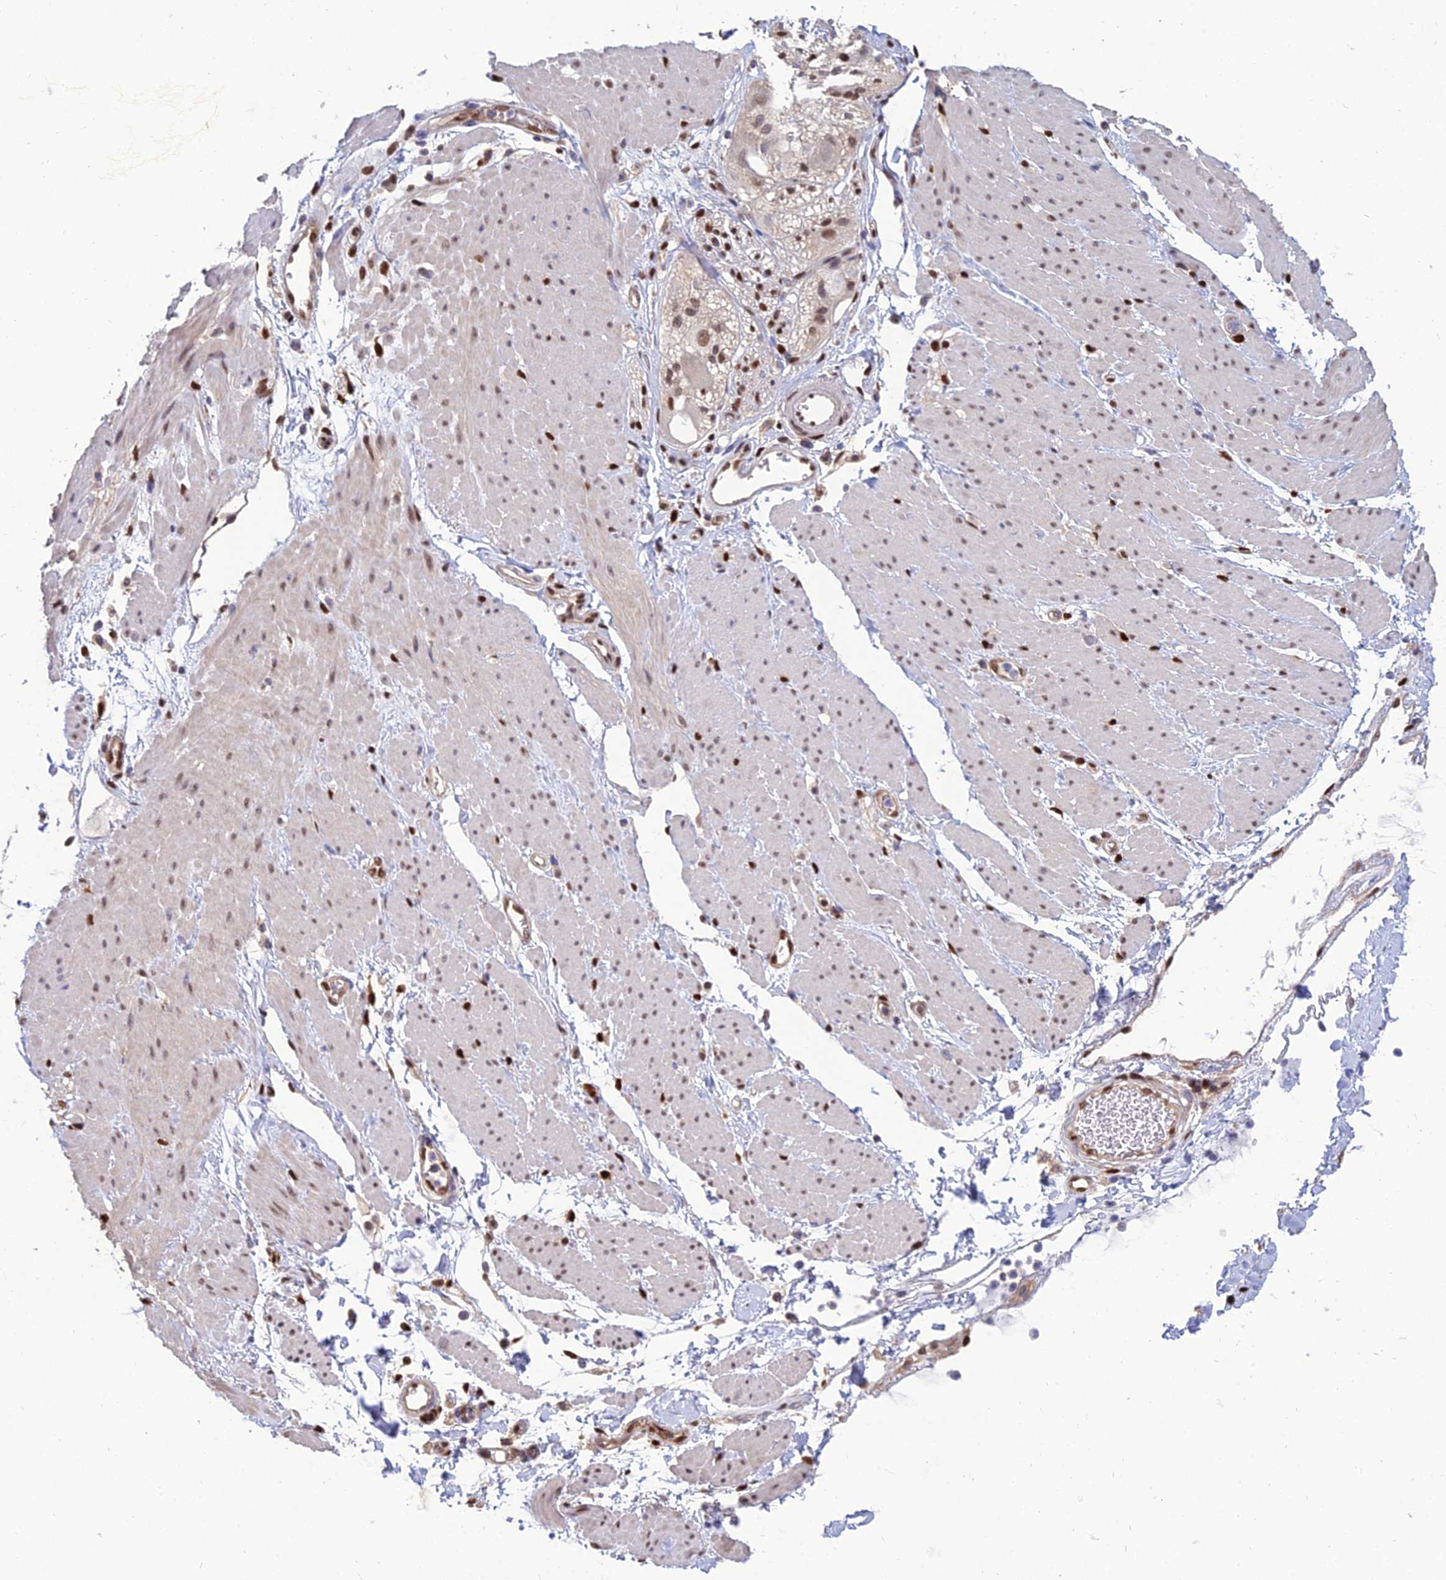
{"staining": {"intensity": "moderate", "quantity": ">75%", "location": "nuclear"}, "tissue": "soft tissue", "cell_type": "Fibroblasts", "image_type": "normal", "snomed": [{"axis": "morphology", "description": "Normal tissue, NOS"}, {"axis": "morphology", "description": "Adenocarcinoma, NOS"}, {"axis": "topography", "description": "Duodenum"}, {"axis": "topography", "description": "Peripheral nerve tissue"}], "caption": "Fibroblasts show medium levels of moderate nuclear positivity in about >75% of cells in normal human soft tissue. The staining was performed using DAB to visualize the protein expression in brown, while the nuclei were stained in blue with hematoxylin (Magnification: 20x).", "gene": "DNPEP", "patient": {"sex": "female", "age": 60}}